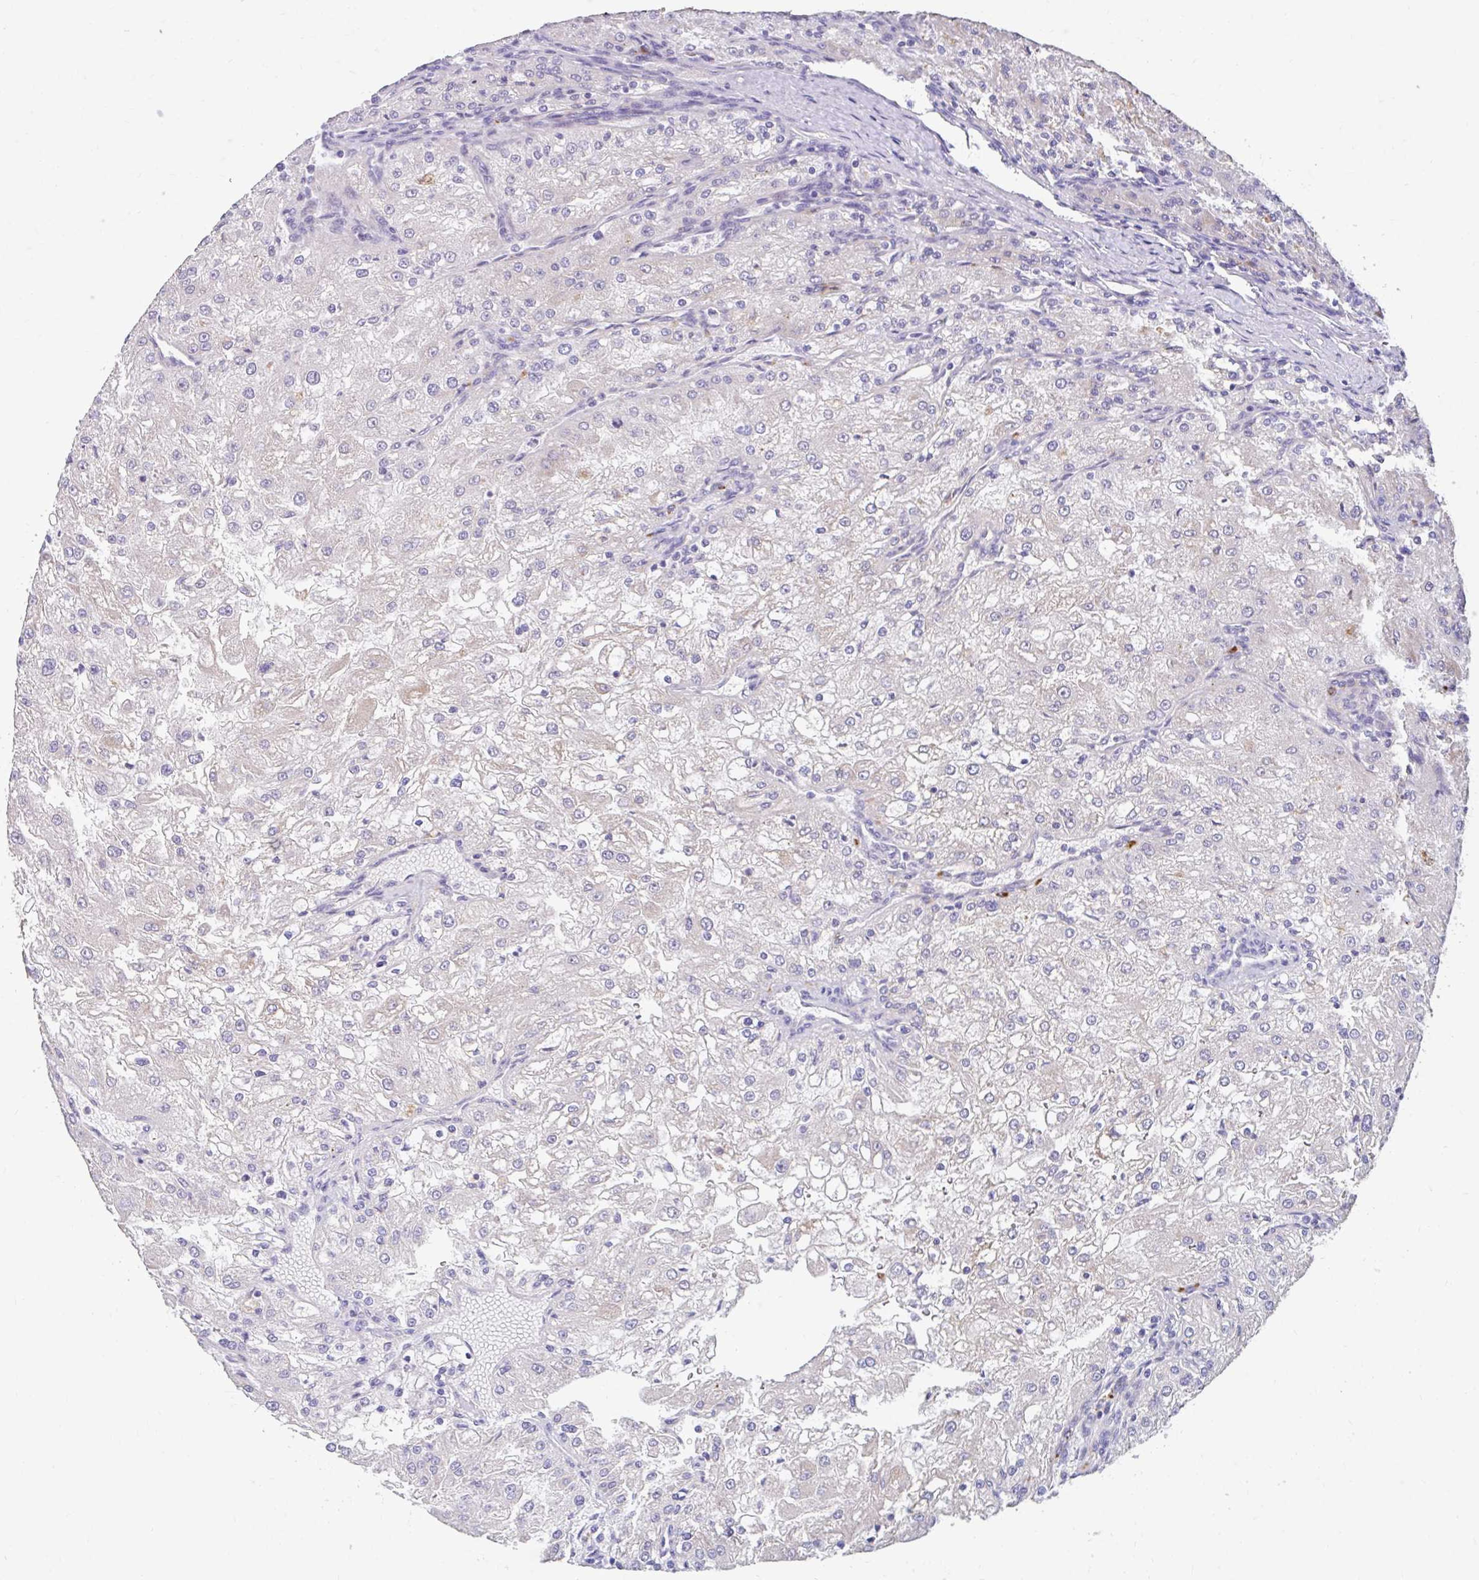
{"staining": {"intensity": "weak", "quantity": "<25%", "location": "cytoplasmic/membranous"}, "tissue": "renal cancer", "cell_type": "Tumor cells", "image_type": "cancer", "snomed": [{"axis": "morphology", "description": "Adenocarcinoma, NOS"}, {"axis": "topography", "description": "Kidney"}], "caption": "A micrograph of human renal cancer is negative for staining in tumor cells. (DAB (3,3'-diaminobenzidine) immunohistochemistry (IHC), high magnification).", "gene": "ZNF33A", "patient": {"sex": "female", "age": 74}}